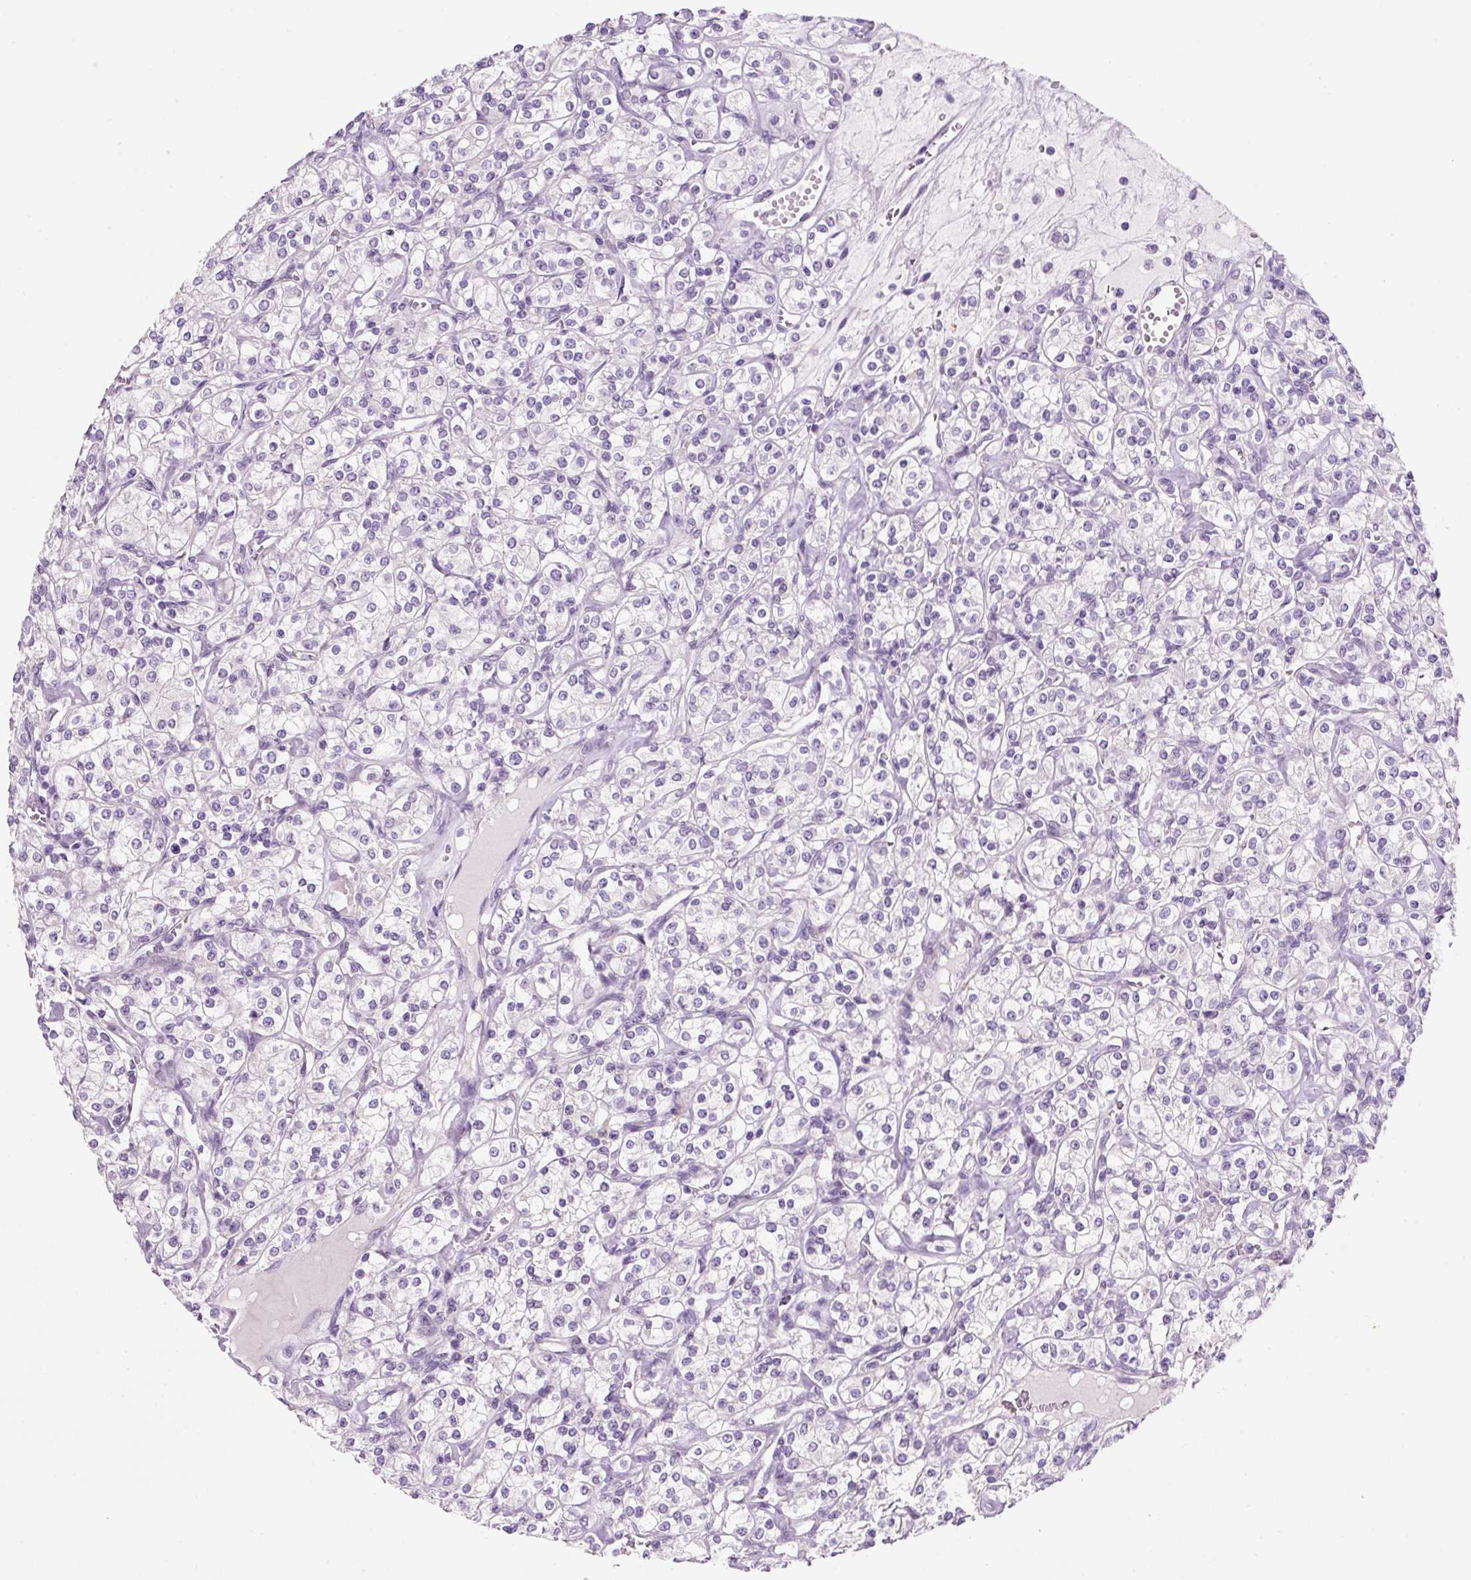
{"staining": {"intensity": "negative", "quantity": "none", "location": "none"}, "tissue": "renal cancer", "cell_type": "Tumor cells", "image_type": "cancer", "snomed": [{"axis": "morphology", "description": "Adenocarcinoma, NOS"}, {"axis": "topography", "description": "Kidney"}], "caption": "This micrograph is of renal cancer (adenocarcinoma) stained with immunohistochemistry (IHC) to label a protein in brown with the nuclei are counter-stained blue. There is no staining in tumor cells. (IHC, brightfield microscopy, high magnification).", "gene": "SYP", "patient": {"sex": "male", "age": 77}}